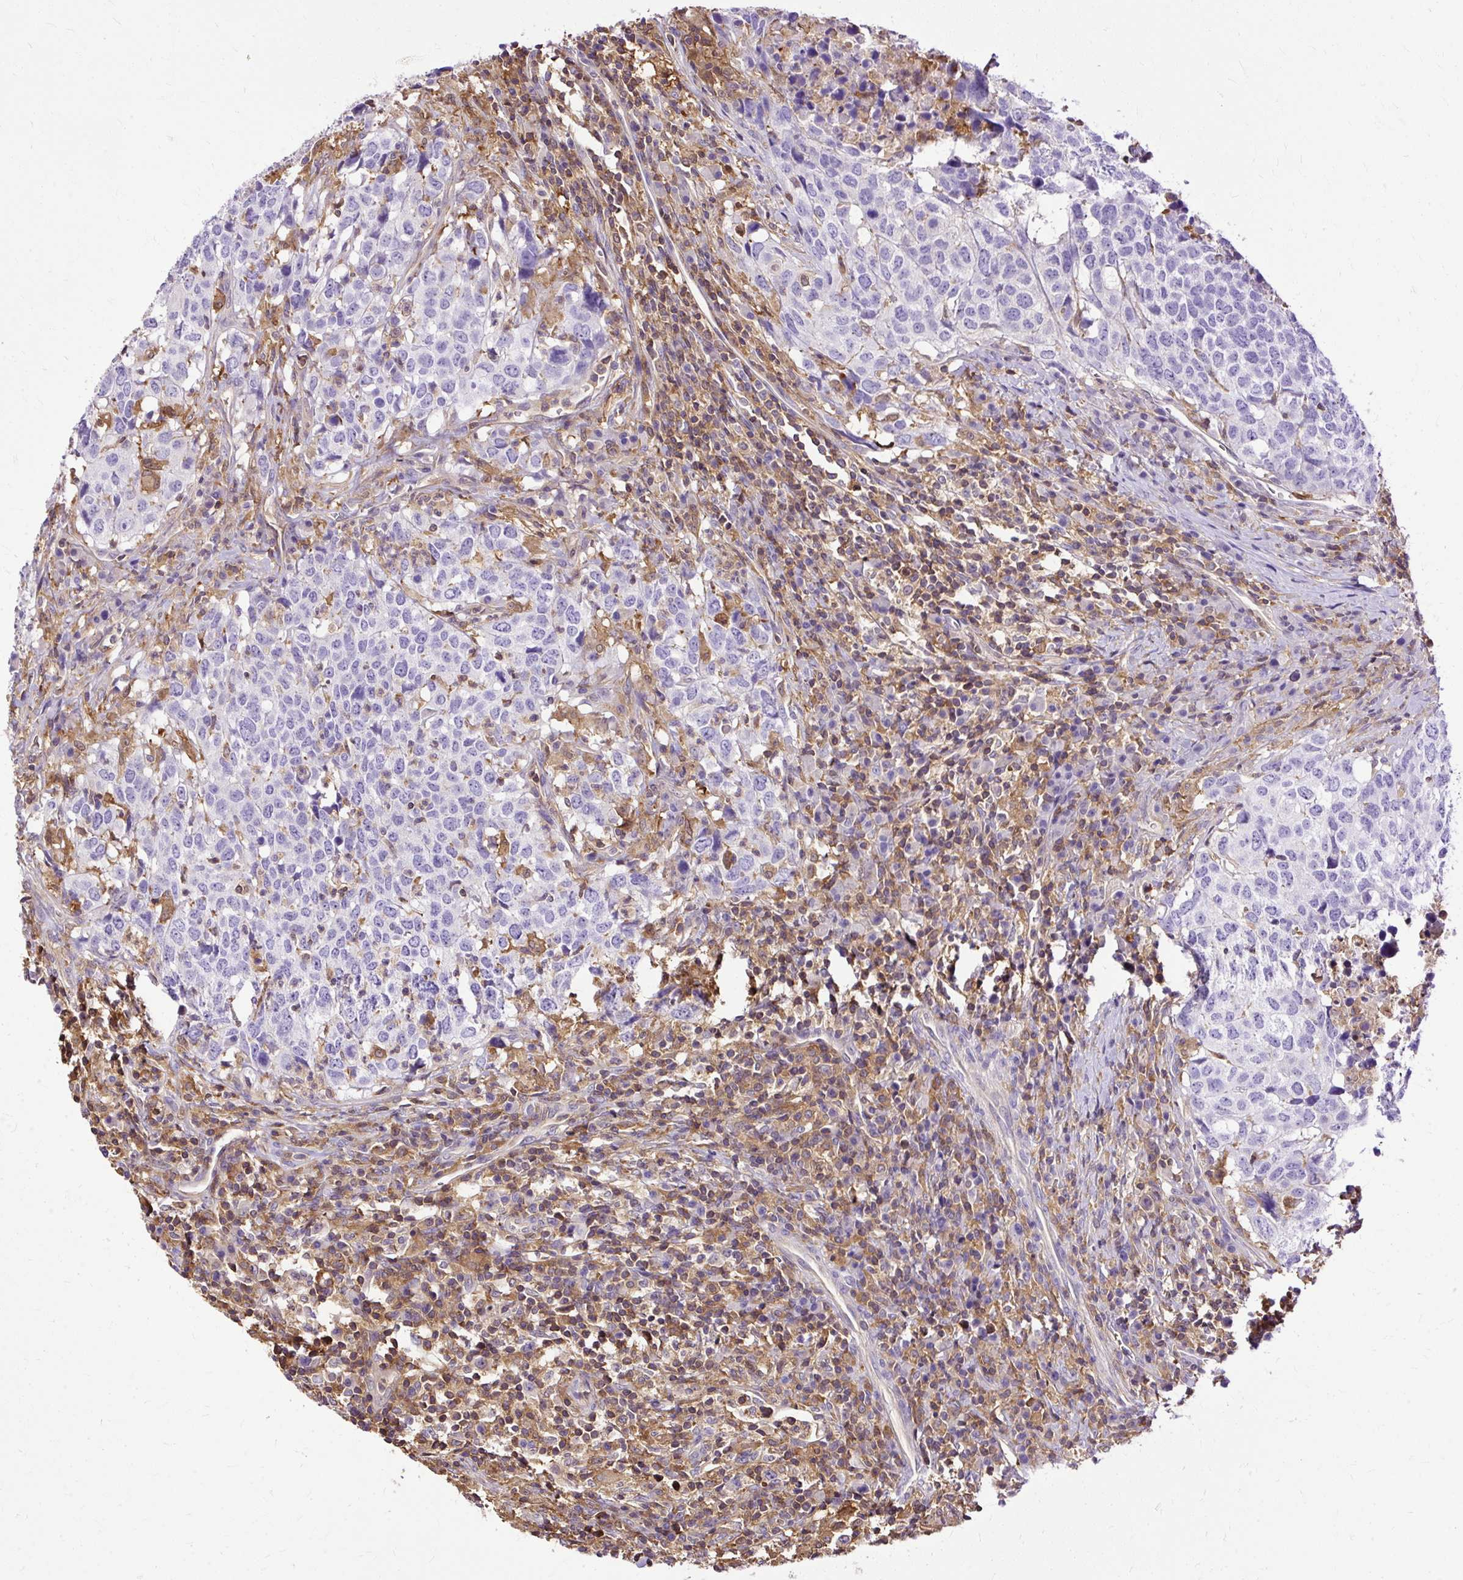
{"staining": {"intensity": "negative", "quantity": "none", "location": "none"}, "tissue": "head and neck cancer", "cell_type": "Tumor cells", "image_type": "cancer", "snomed": [{"axis": "morphology", "description": "Normal tissue, NOS"}, {"axis": "morphology", "description": "Squamous cell carcinoma, NOS"}, {"axis": "topography", "description": "Skeletal muscle"}, {"axis": "topography", "description": "Vascular tissue"}, {"axis": "topography", "description": "Peripheral nerve tissue"}, {"axis": "topography", "description": "Head-Neck"}], "caption": "IHC histopathology image of human squamous cell carcinoma (head and neck) stained for a protein (brown), which exhibits no positivity in tumor cells. Brightfield microscopy of immunohistochemistry stained with DAB (brown) and hematoxylin (blue), captured at high magnification.", "gene": "TWF2", "patient": {"sex": "male", "age": 66}}